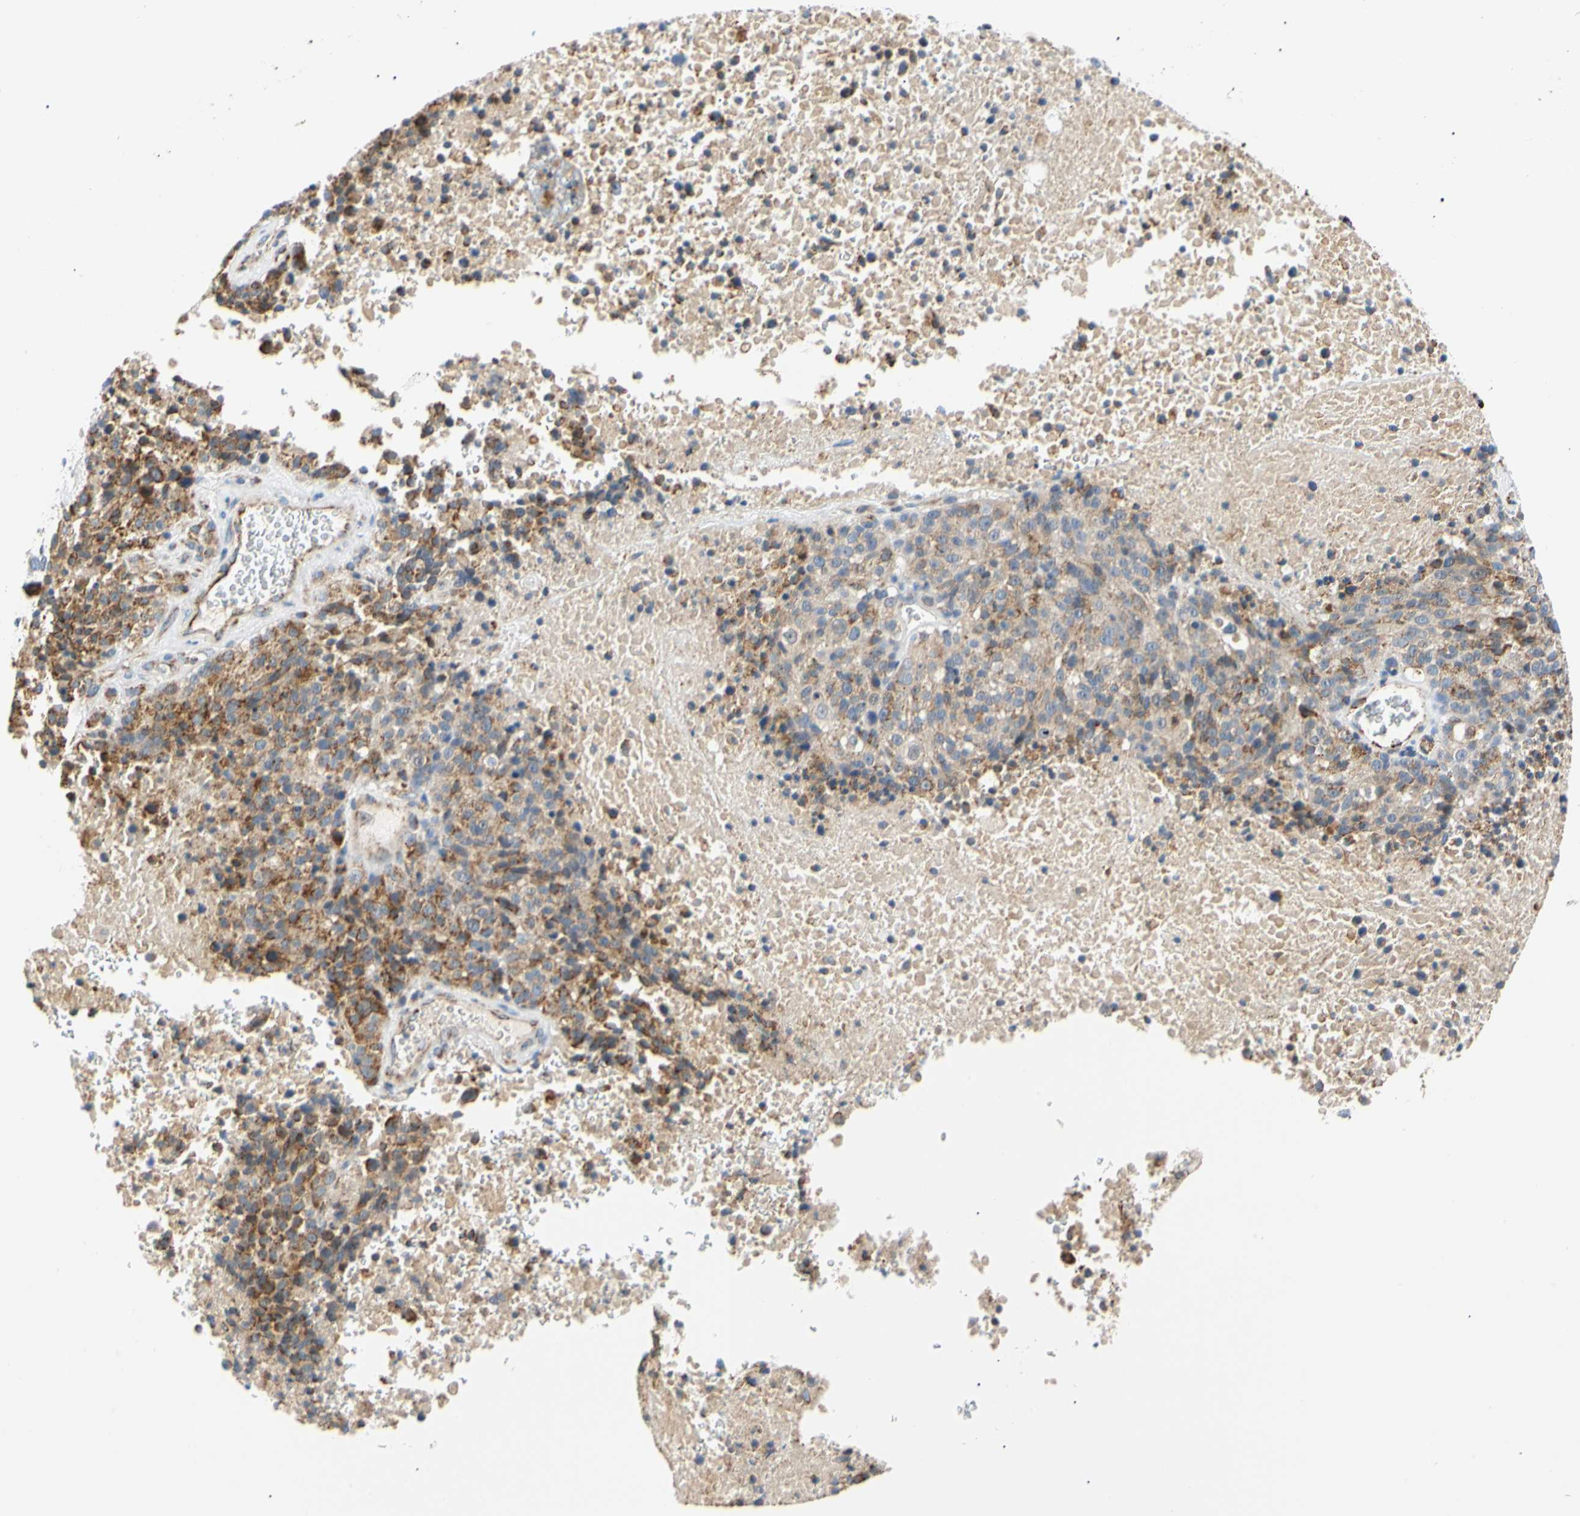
{"staining": {"intensity": "moderate", "quantity": ">75%", "location": "cytoplasmic/membranous"}, "tissue": "melanoma", "cell_type": "Tumor cells", "image_type": "cancer", "snomed": [{"axis": "morphology", "description": "Malignant melanoma, Metastatic site"}, {"axis": "topography", "description": "Cerebral cortex"}], "caption": "Immunohistochemistry staining of melanoma, which displays medium levels of moderate cytoplasmic/membranous positivity in approximately >75% of tumor cells indicating moderate cytoplasmic/membranous protein expression. The staining was performed using DAB (brown) for protein detection and nuclei were counterstained in hematoxylin (blue).", "gene": "ACAT1", "patient": {"sex": "female", "age": 52}}